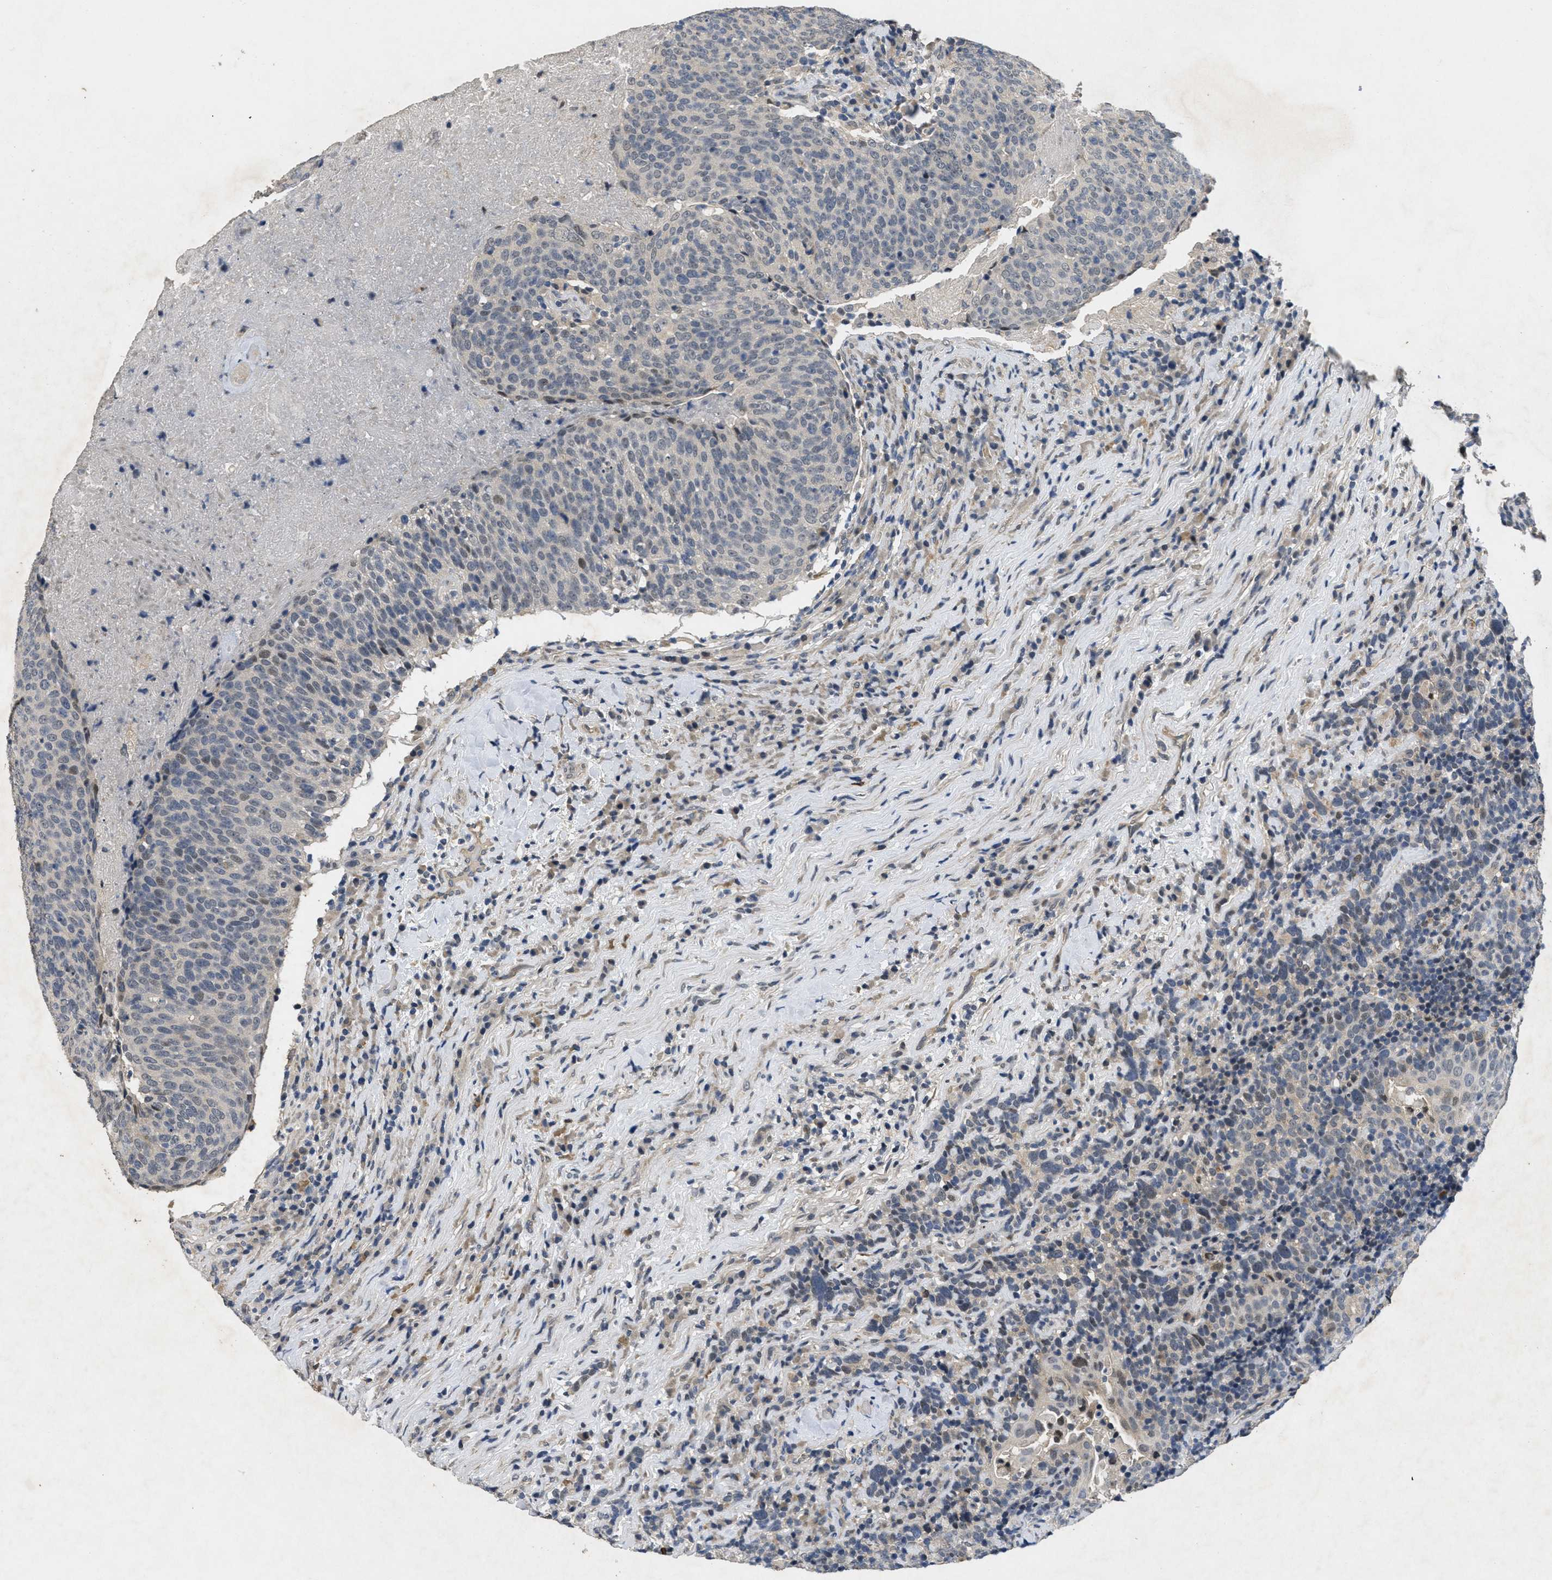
{"staining": {"intensity": "moderate", "quantity": "<25%", "location": "nuclear"}, "tissue": "head and neck cancer", "cell_type": "Tumor cells", "image_type": "cancer", "snomed": [{"axis": "morphology", "description": "Squamous cell carcinoma, NOS"}, {"axis": "morphology", "description": "Squamous cell carcinoma, metastatic, NOS"}, {"axis": "topography", "description": "Lymph node"}, {"axis": "topography", "description": "Head-Neck"}], "caption": "Head and neck cancer (metastatic squamous cell carcinoma) tissue exhibits moderate nuclear staining in approximately <25% of tumor cells Nuclei are stained in blue.", "gene": "PAPOLG", "patient": {"sex": "male", "age": 62}}